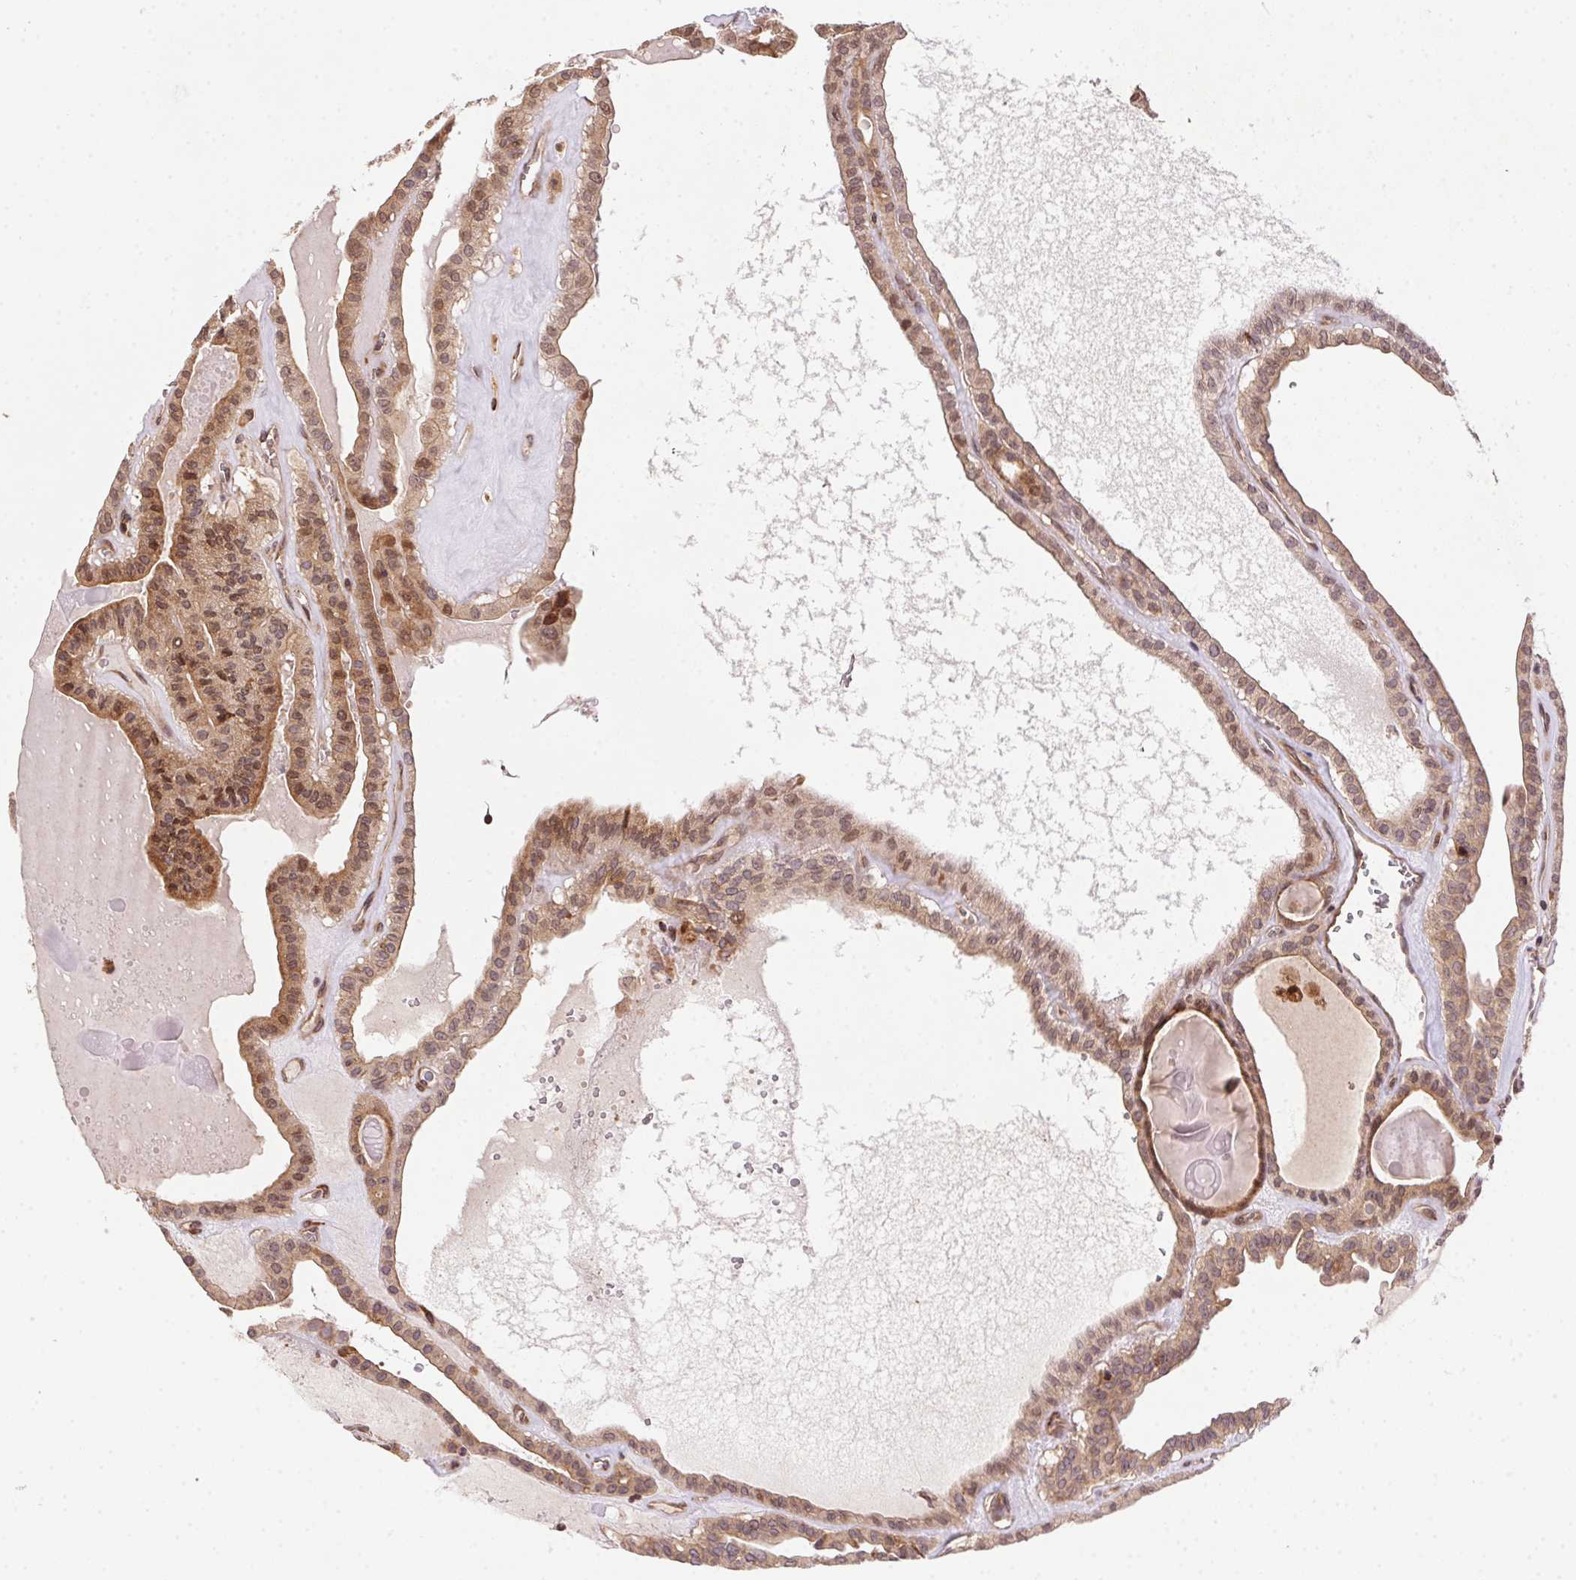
{"staining": {"intensity": "moderate", "quantity": ">75%", "location": "cytoplasmic/membranous,nuclear"}, "tissue": "thyroid cancer", "cell_type": "Tumor cells", "image_type": "cancer", "snomed": [{"axis": "morphology", "description": "Papillary adenocarcinoma, NOS"}, {"axis": "topography", "description": "Thyroid gland"}], "caption": "This photomicrograph demonstrates immunohistochemistry (IHC) staining of papillary adenocarcinoma (thyroid), with medium moderate cytoplasmic/membranous and nuclear positivity in approximately >75% of tumor cells.", "gene": "MEX3D", "patient": {"sex": "male", "age": 52}}